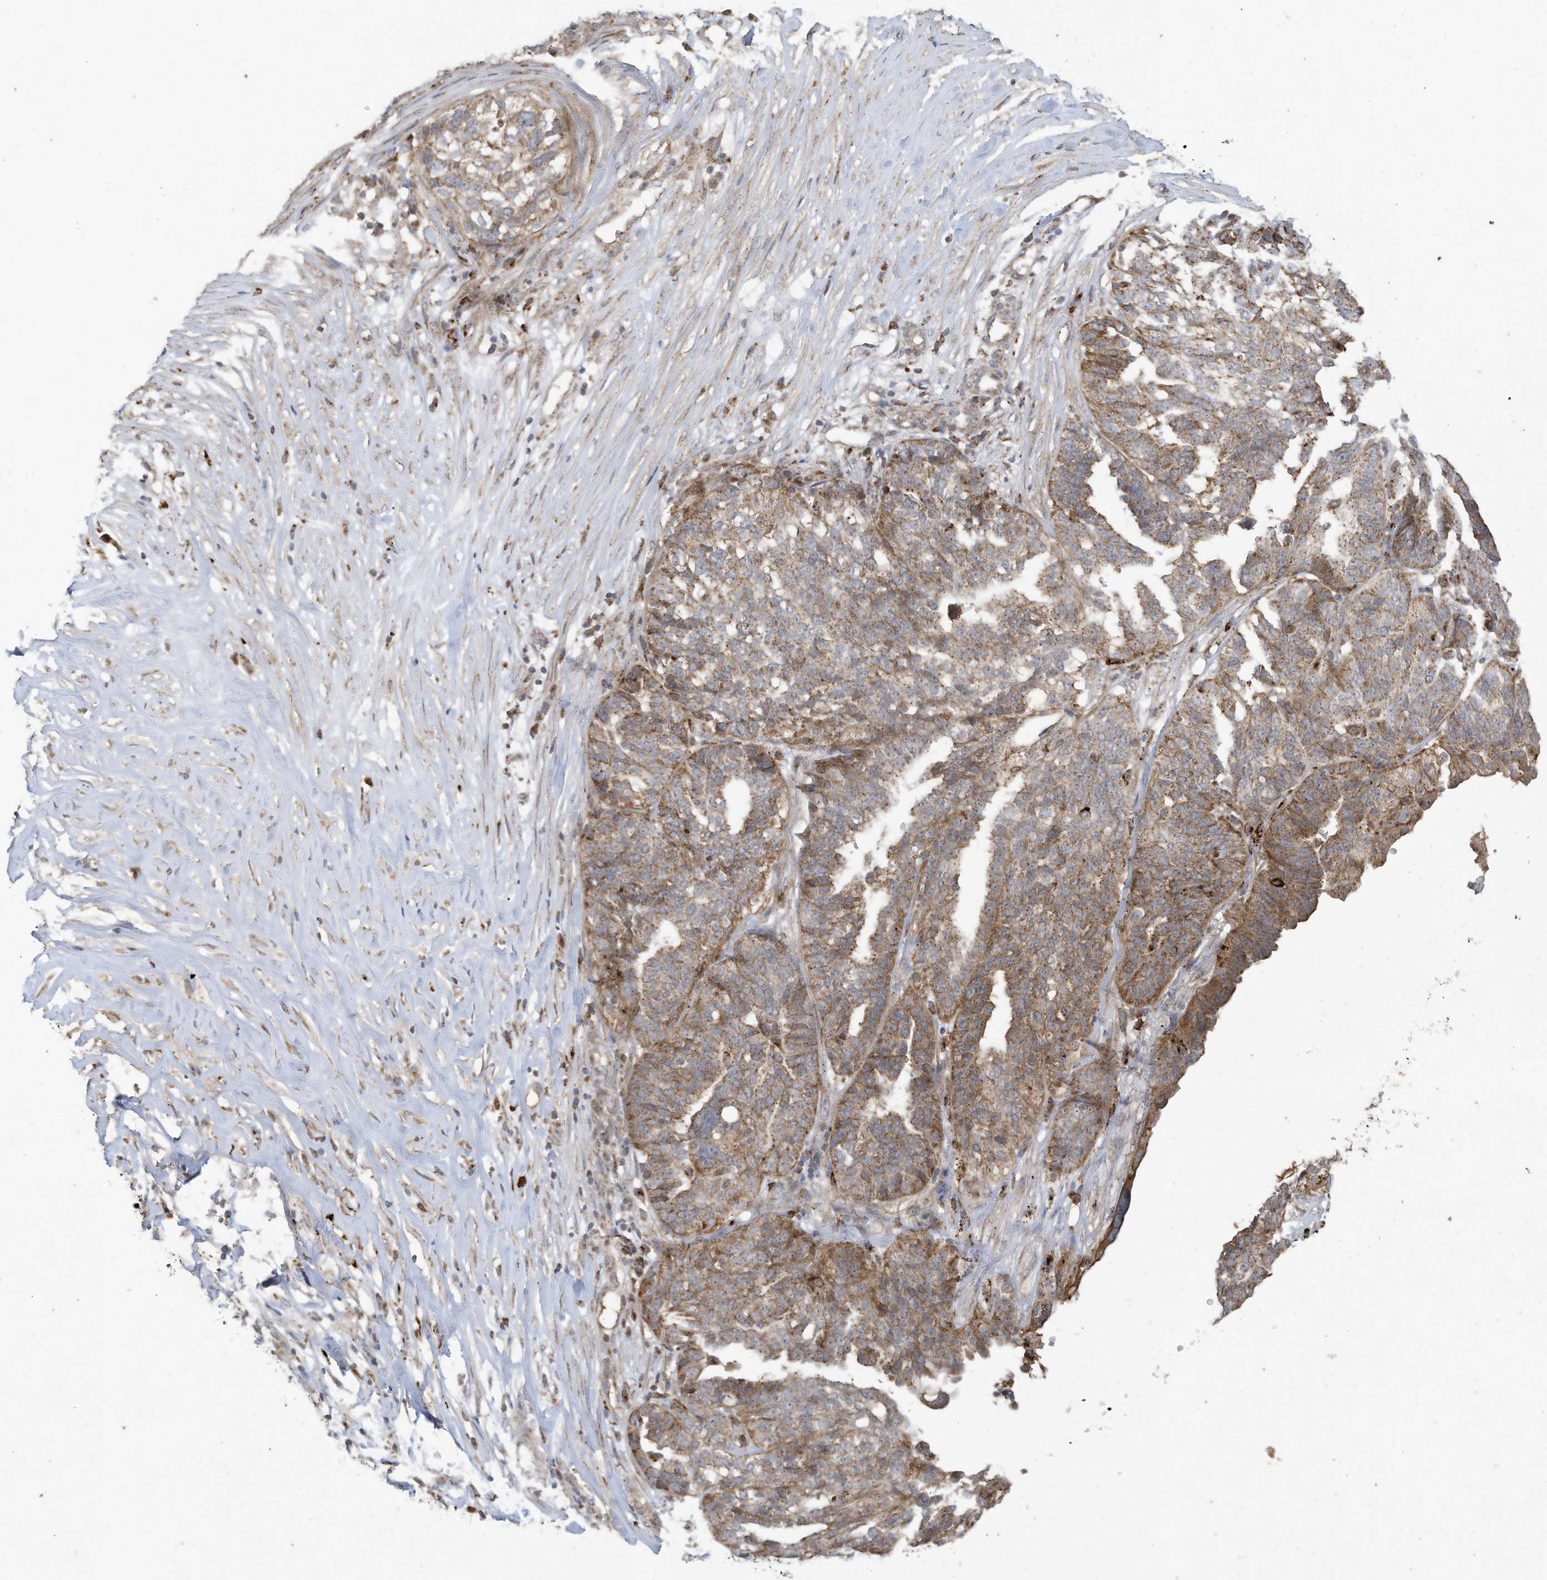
{"staining": {"intensity": "moderate", "quantity": ">75%", "location": "cytoplasmic/membranous"}, "tissue": "ovarian cancer", "cell_type": "Tumor cells", "image_type": "cancer", "snomed": [{"axis": "morphology", "description": "Cystadenocarcinoma, serous, NOS"}, {"axis": "topography", "description": "Ovary"}], "caption": "The histopathology image shows immunohistochemical staining of ovarian serous cystadenocarcinoma. There is moderate cytoplasmic/membranous expression is present in approximately >75% of tumor cells. (DAB (3,3'-diaminobenzidine) IHC, brown staining for protein, blue staining for nuclei).", "gene": "C2orf74", "patient": {"sex": "female", "age": 59}}